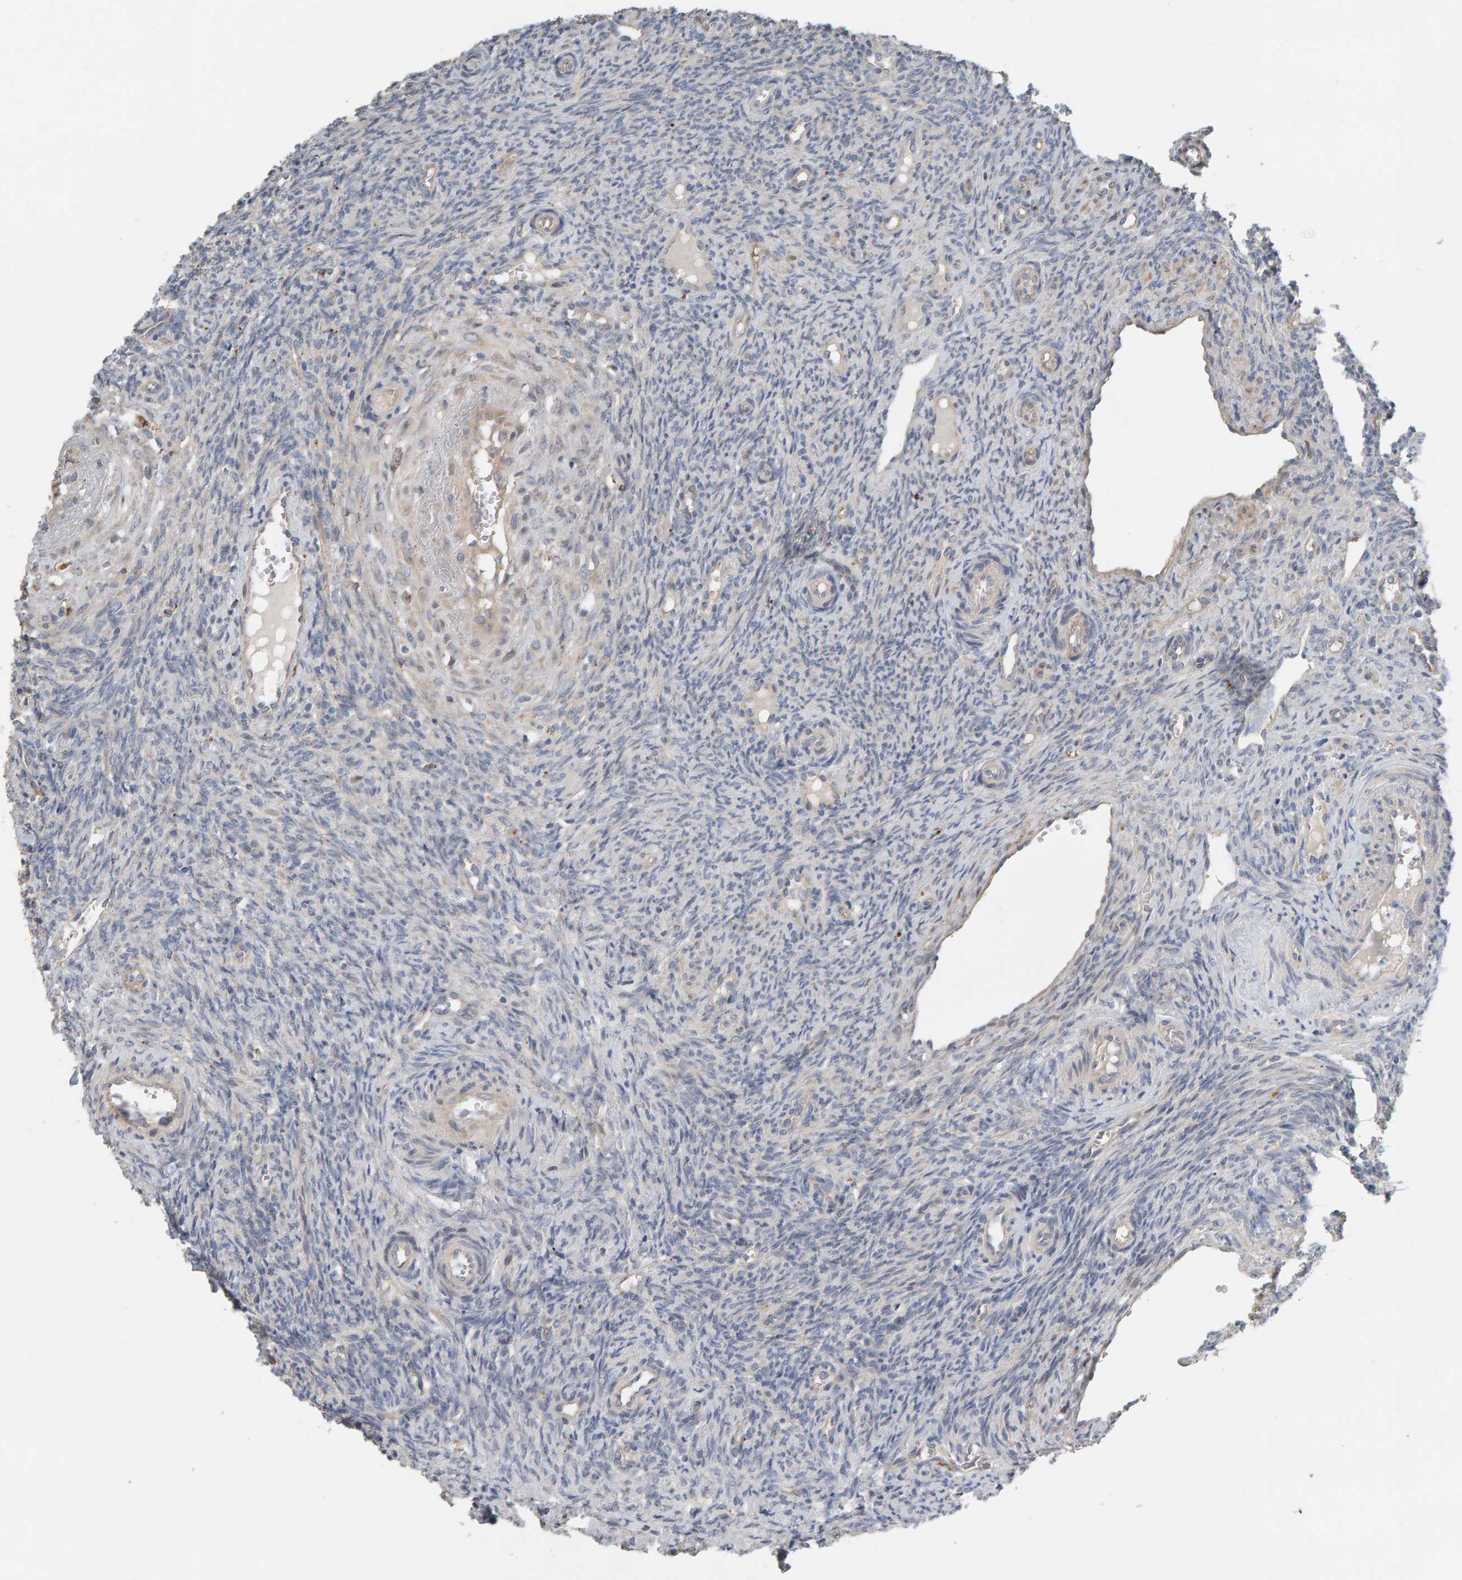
{"staining": {"intensity": "moderate", "quantity": ">75%", "location": "cytoplasmic/membranous"}, "tissue": "ovary", "cell_type": "Follicle cells", "image_type": "normal", "snomed": [{"axis": "morphology", "description": "Normal tissue, NOS"}, {"axis": "topography", "description": "Ovary"}], "caption": "Immunohistochemical staining of benign human ovary demonstrates medium levels of moderate cytoplasmic/membranous expression in approximately >75% of follicle cells.", "gene": "IPPK", "patient": {"sex": "female", "age": 41}}